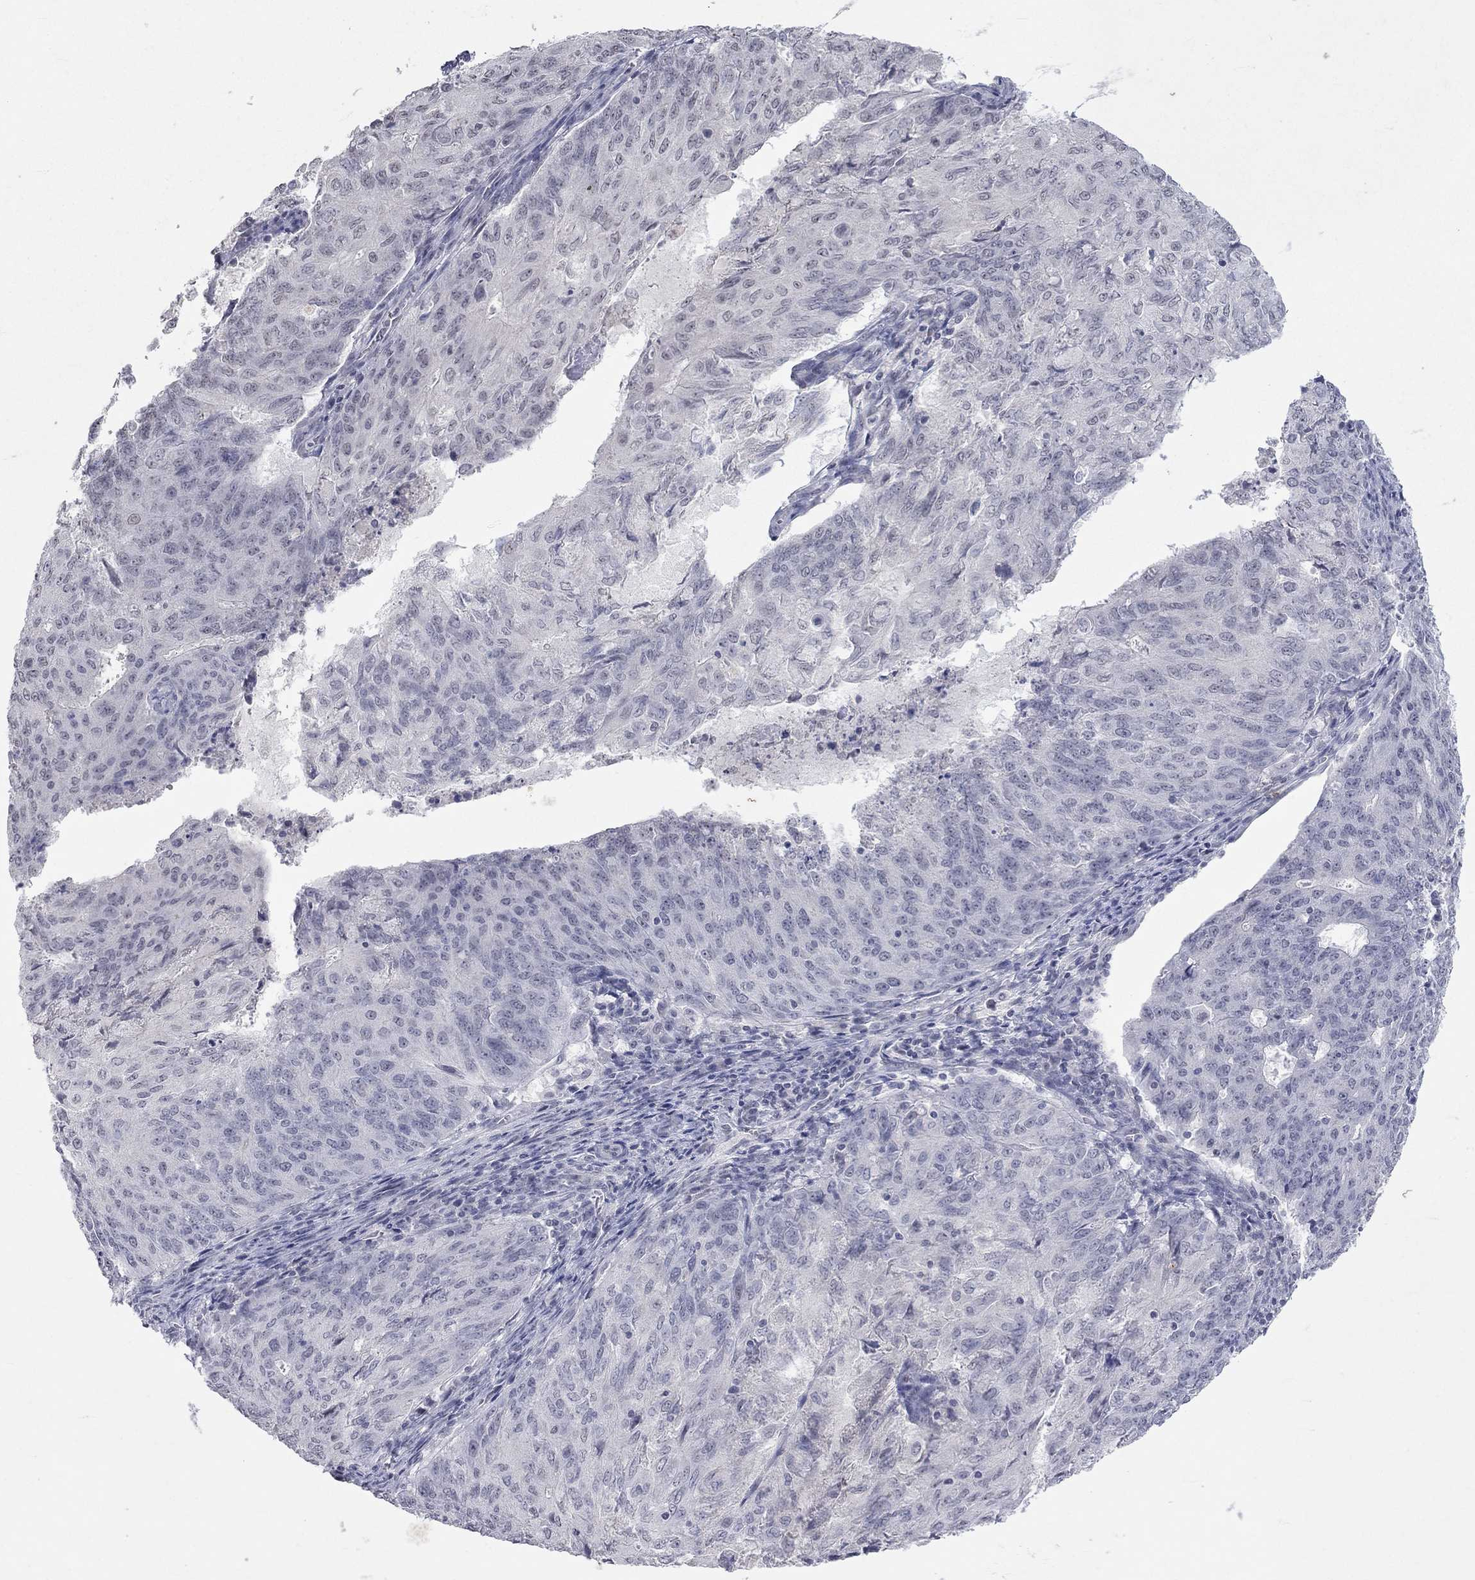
{"staining": {"intensity": "negative", "quantity": "none", "location": "none"}, "tissue": "endometrial cancer", "cell_type": "Tumor cells", "image_type": "cancer", "snomed": [{"axis": "morphology", "description": "Adenocarcinoma, NOS"}, {"axis": "topography", "description": "Endometrium"}], "caption": "Immunohistochemical staining of human endometrial cancer demonstrates no significant staining in tumor cells. Nuclei are stained in blue.", "gene": "TMEM143", "patient": {"sex": "female", "age": 82}}